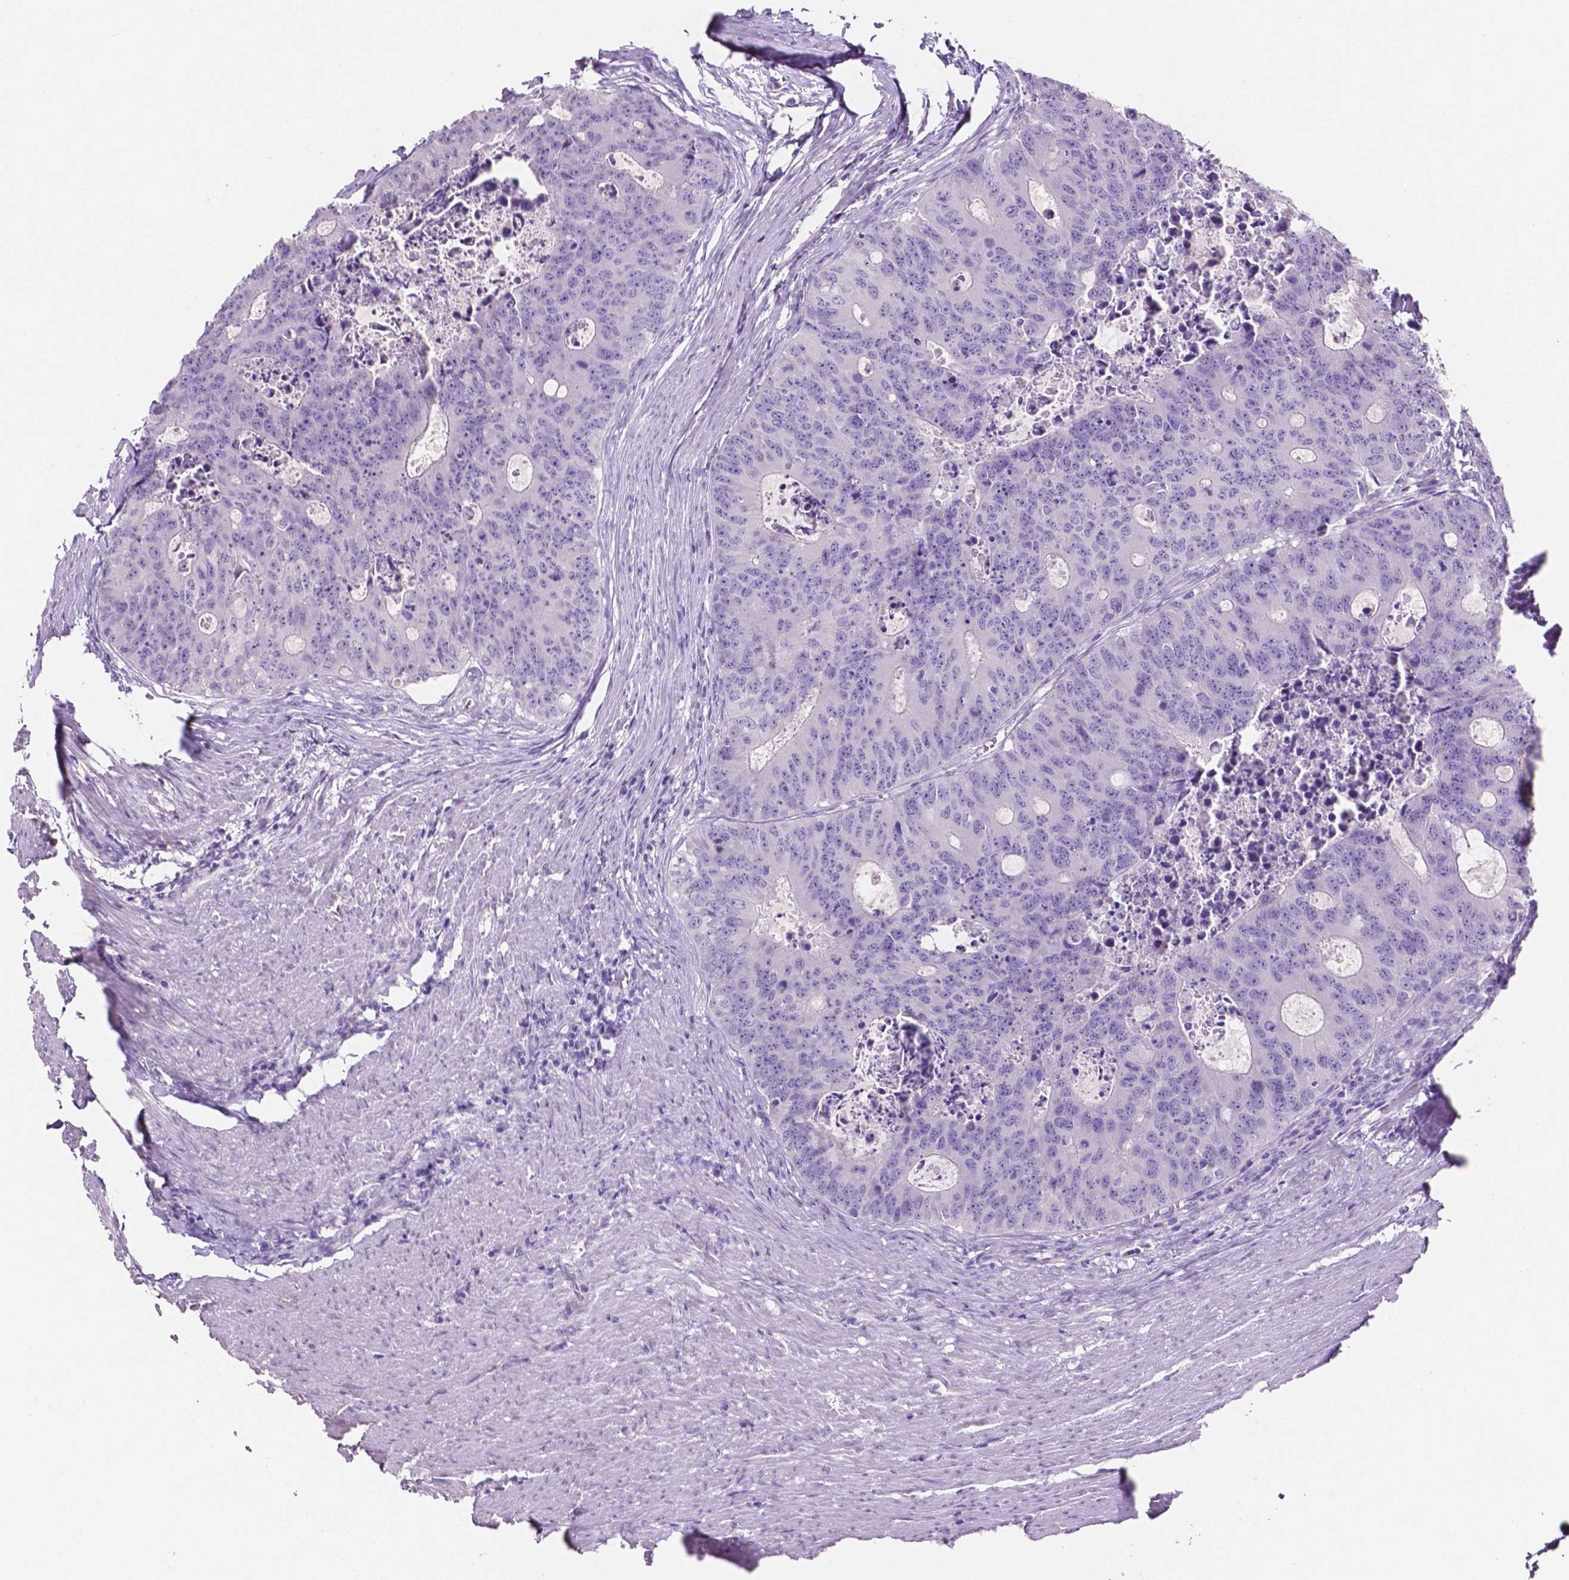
{"staining": {"intensity": "negative", "quantity": "none", "location": "none"}, "tissue": "colorectal cancer", "cell_type": "Tumor cells", "image_type": "cancer", "snomed": [{"axis": "morphology", "description": "Adenocarcinoma, NOS"}, {"axis": "topography", "description": "Colon"}], "caption": "A high-resolution photomicrograph shows IHC staining of adenocarcinoma (colorectal), which reveals no significant positivity in tumor cells.", "gene": "SLC22A2", "patient": {"sex": "male", "age": 67}}